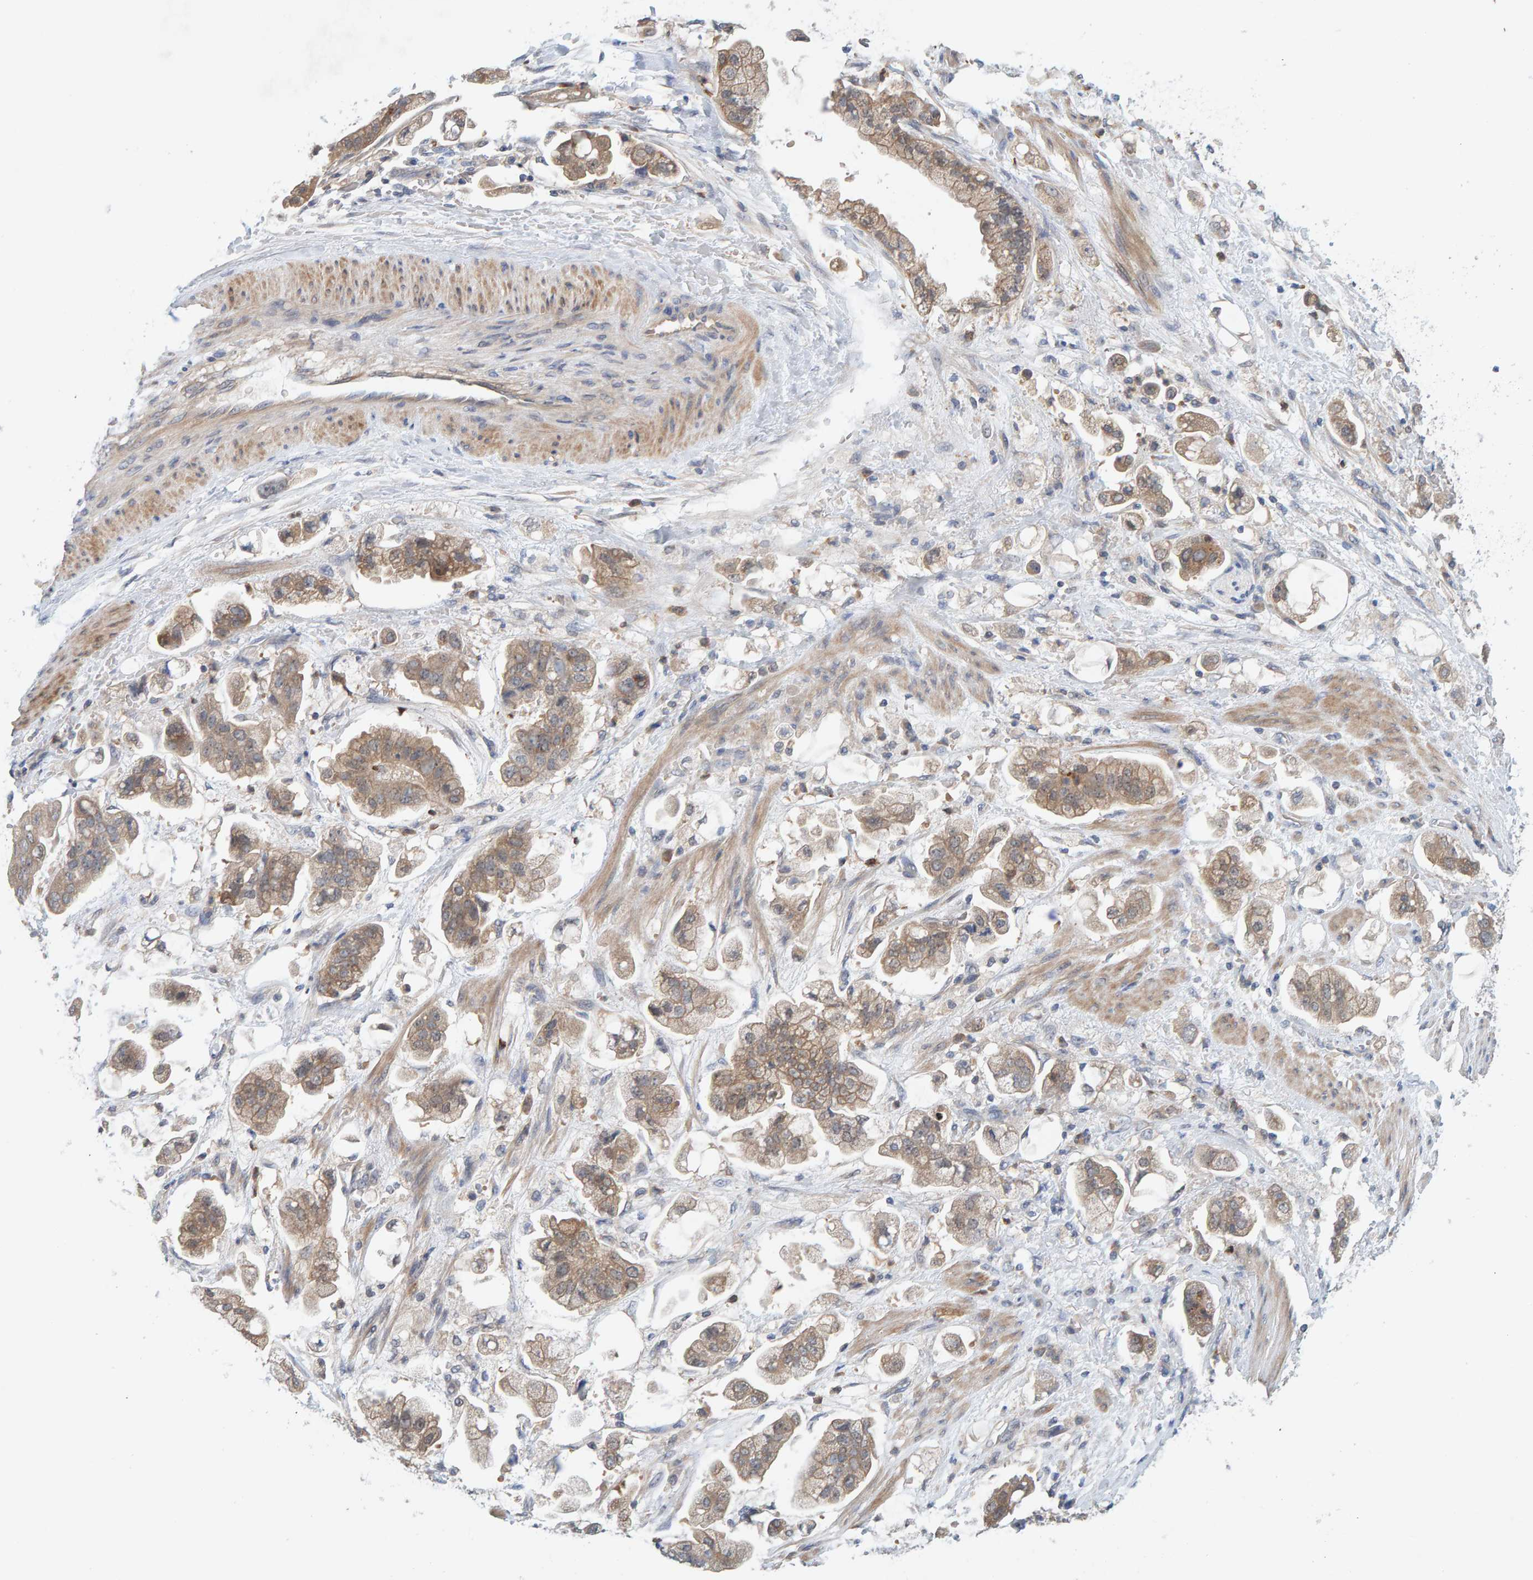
{"staining": {"intensity": "weak", "quantity": ">75%", "location": "cytoplasmic/membranous"}, "tissue": "stomach cancer", "cell_type": "Tumor cells", "image_type": "cancer", "snomed": [{"axis": "morphology", "description": "Adenocarcinoma, NOS"}, {"axis": "topography", "description": "Stomach"}], "caption": "Weak cytoplasmic/membranous positivity for a protein is identified in about >75% of tumor cells of stomach cancer using immunohistochemistry.", "gene": "TATDN1", "patient": {"sex": "male", "age": 62}}